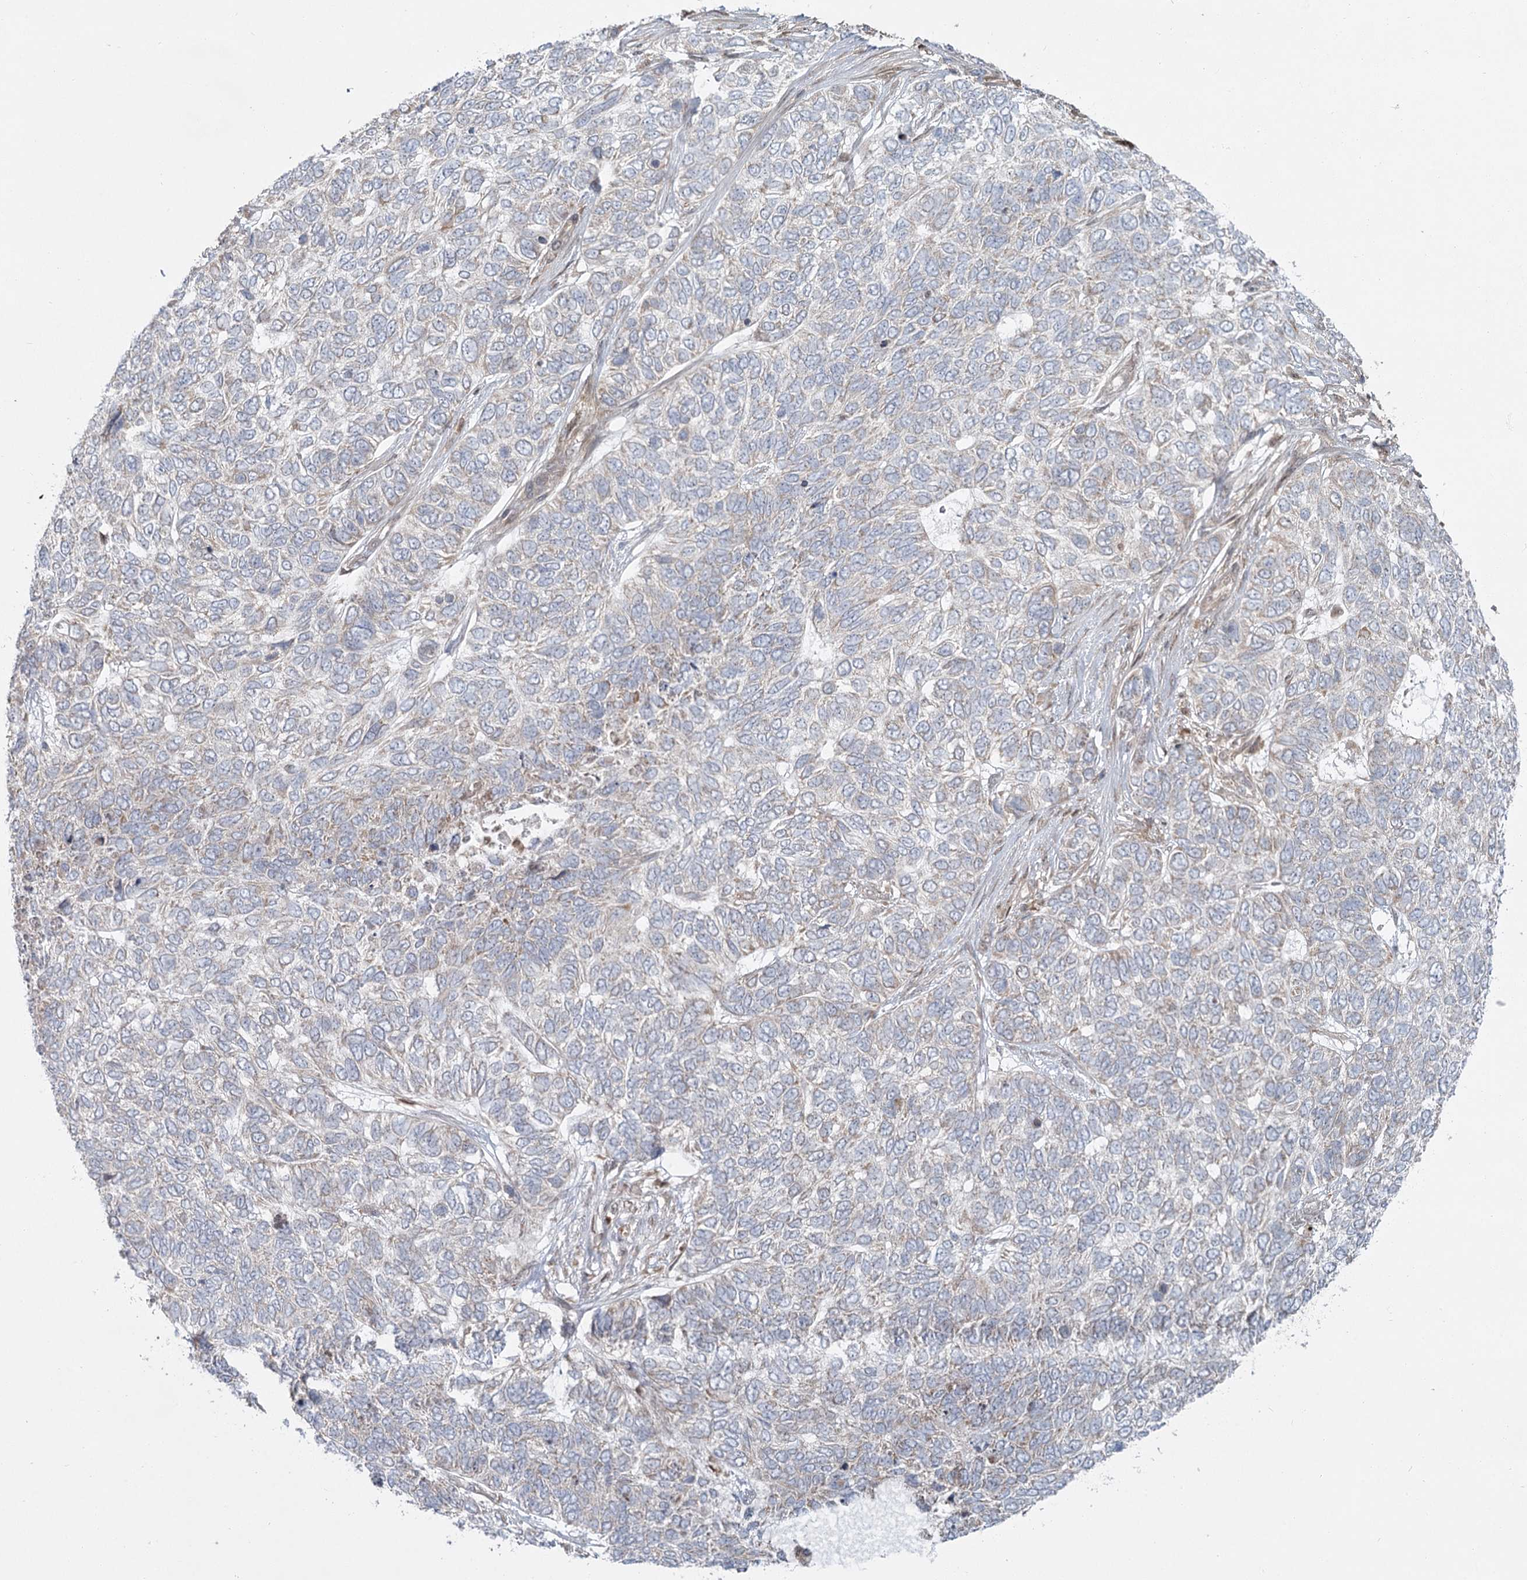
{"staining": {"intensity": "negative", "quantity": "none", "location": "none"}, "tissue": "skin cancer", "cell_type": "Tumor cells", "image_type": "cancer", "snomed": [{"axis": "morphology", "description": "Basal cell carcinoma"}, {"axis": "topography", "description": "Skin"}], "caption": "DAB immunohistochemical staining of human skin cancer (basal cell carcinoma) shows no significant positivity in tumor cells. (Immunohistochemistry (ihc), brightfield microscopy, high magnification).", "gene": "THNSL1", "patient": {"sex": "female", "age": 65}}